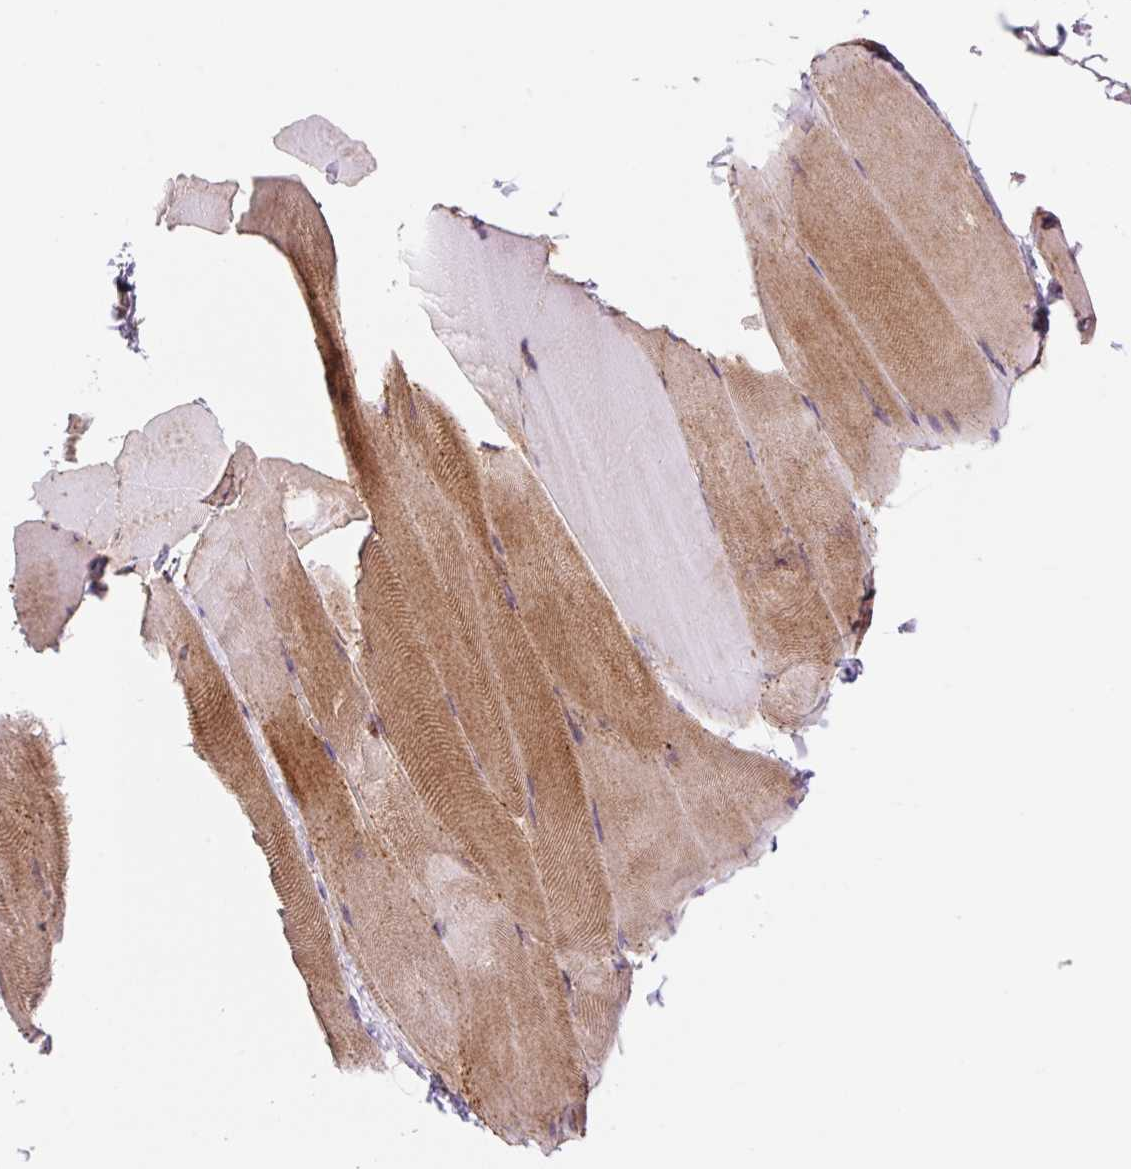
{"staining": {"intensity": "moderate", "quantity": "<25%", "location": "cytoplasmic/membranous"}, "tissue": "skeletal muscle", "cell_type": "Myocytes", "image_type": "normal", "snomed": [{"axis": "morphology", "description": "Normal tissue, NOS"}, {"axis": "topography", "description": "Skeletal muscle"}], "caption": "IHC of unremarkable skeletal muscle displays low levels of moderate cytoplasmic/membranous positivity in approximately <25% of myocytes. (DAB = brown stain, brightfield microscopy at high magnification).", "gene": "VPS4A", "patient": {"sex": "female", "age": 64}}